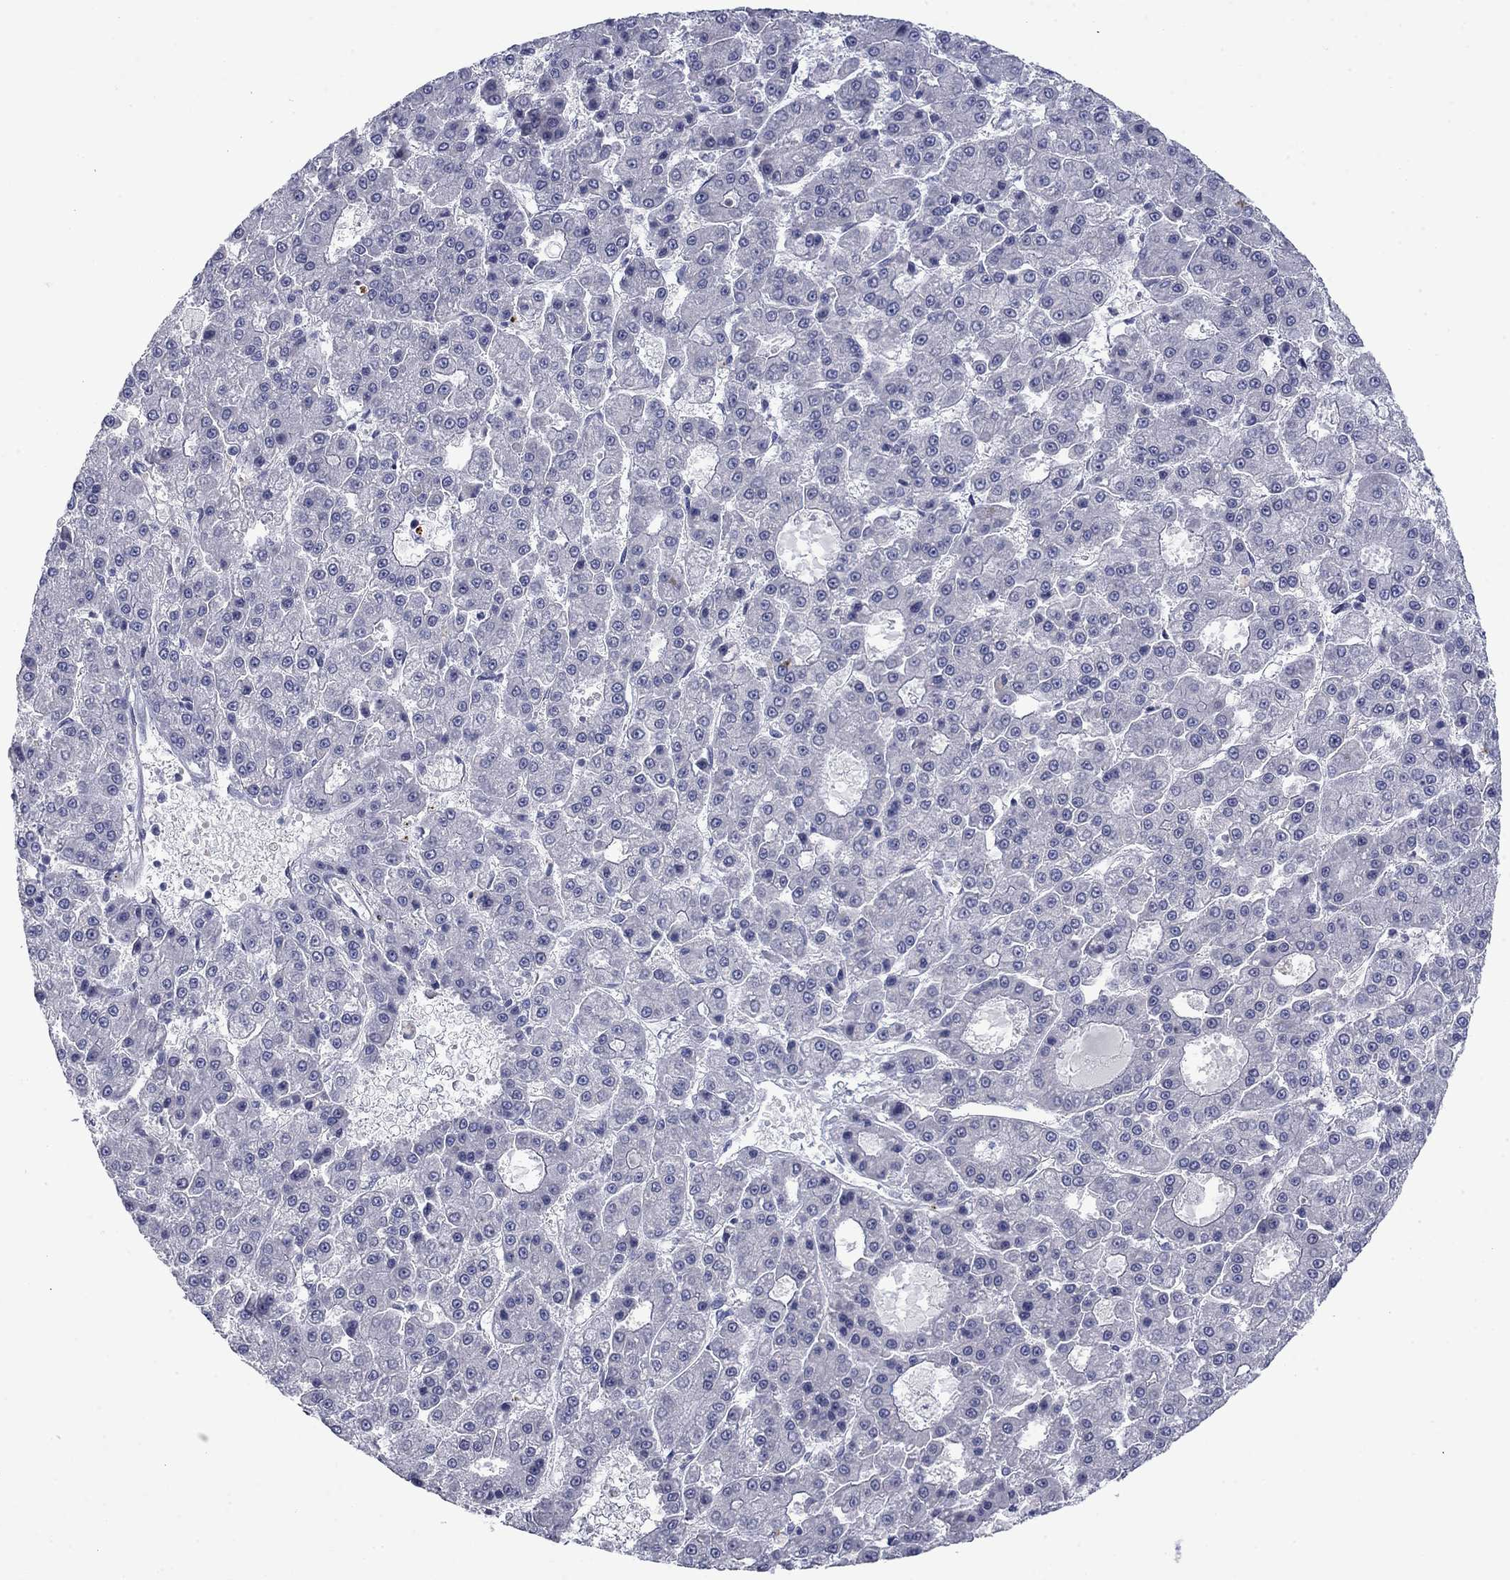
{"staining": {"intensity": "negative", "quantity": "none", "location": "none"}, "tissue": "liver cancer", "cell_type": "Tumor cells", "image_type": "cancer", "snomed": [{"axis": "morphology", "description": "Carcinoma, Hepatocellular, NOS"}, {"axis": "topography", "description": "Liver"}], "caption": "Protein analysis of liver hepatocellular carcinoma demonstrates no significant staining in tumor cells. (Stains: DAB IHC with hematoxylin counter stain, Microscopy: brightfield microscopy at high magnification).", "gene": "FXR1", "patient": {"sex": "male", "age": 70}}